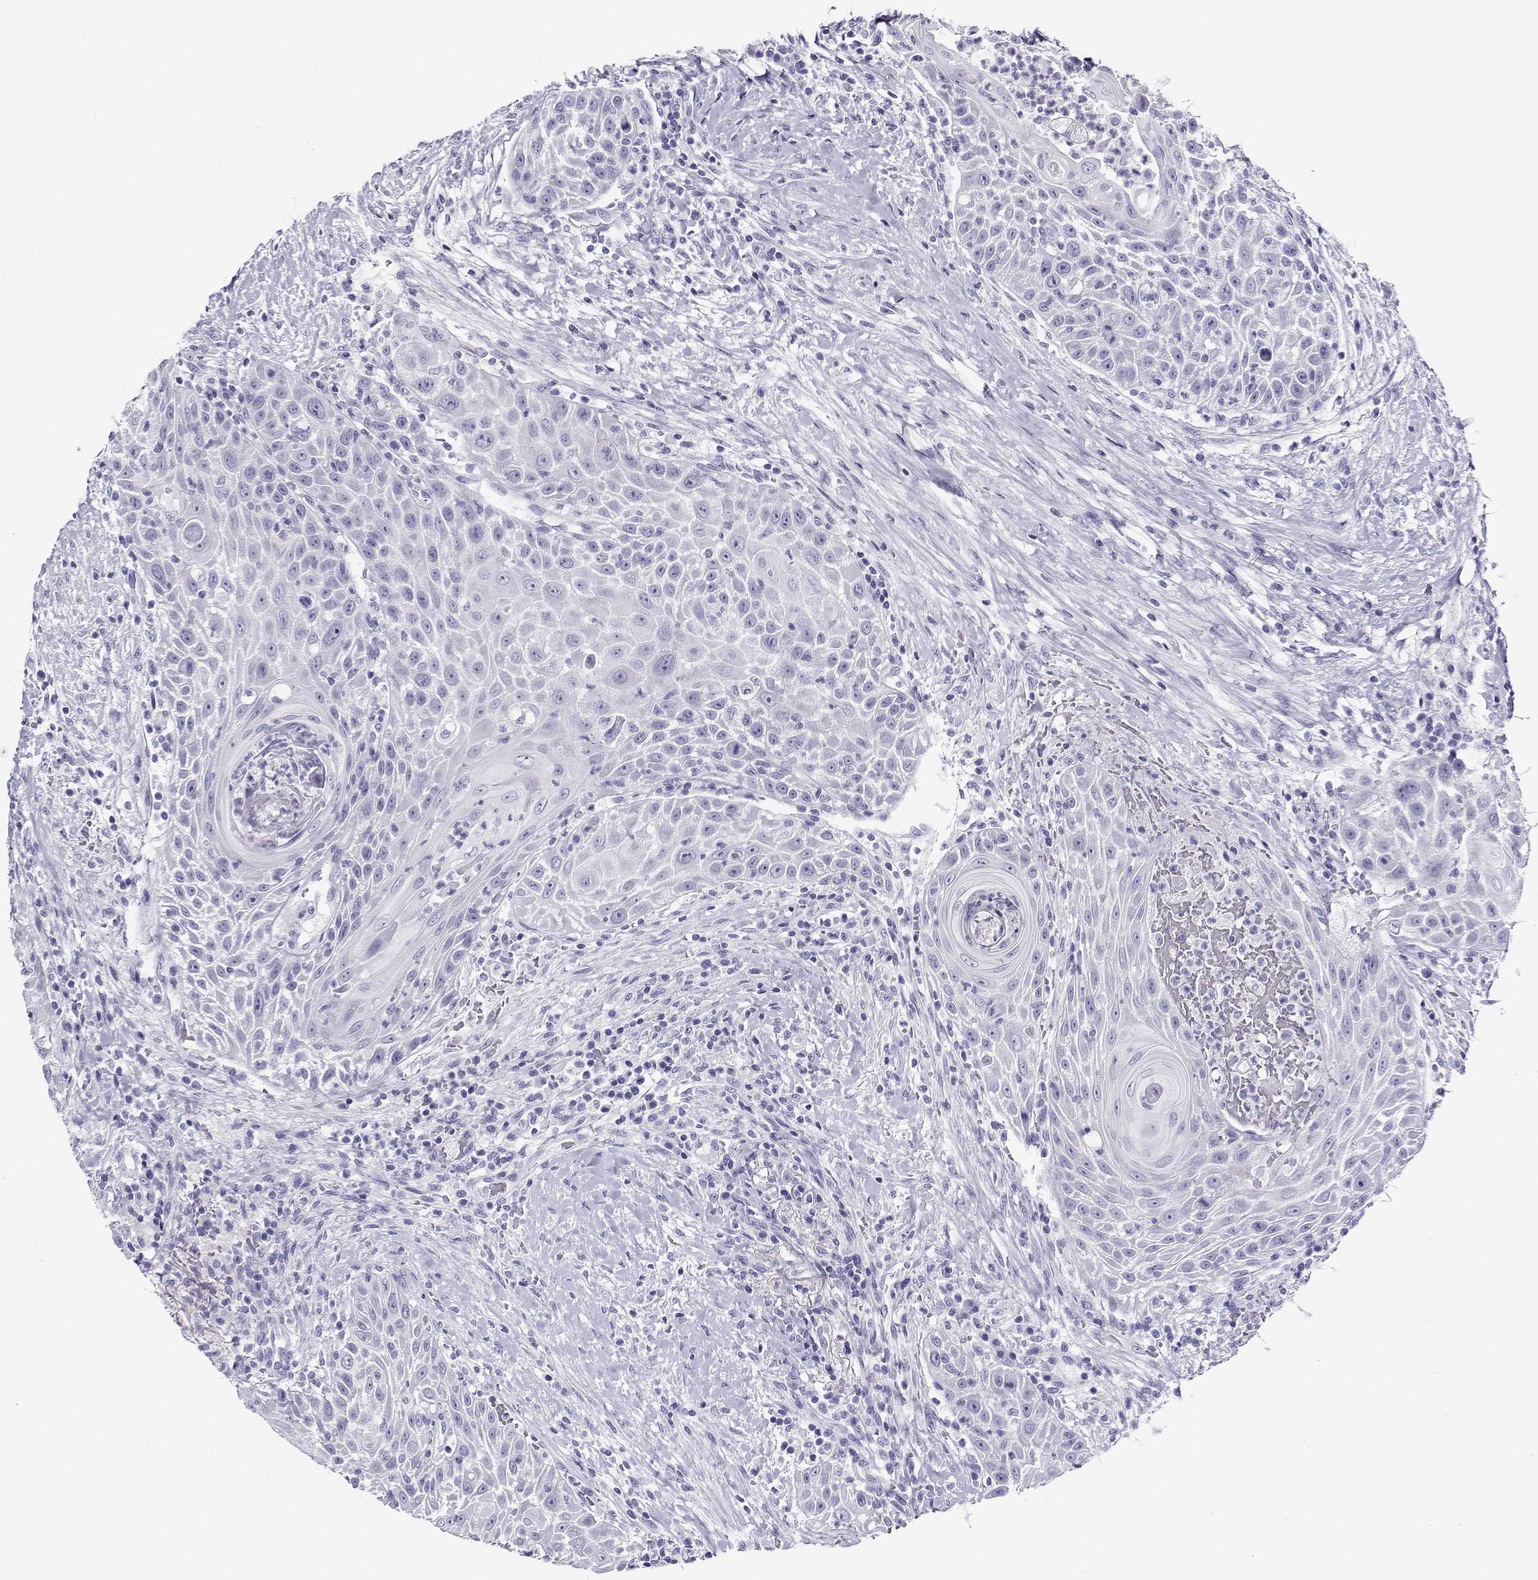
{"staining": {"intensity": "negative", "quantity": "none", "location": "none"}, "tissue": "head and neck cancer", "cell_type": "Tumor cells", "image_type": "cancer", "snomed": [{"axis": "morphology", "description": "Squamous cell carcinoma, NOS"}, {"axis": "topography", "description": "Head-Neck"}], "caption": "IHC image of neoplastic tissue: head and neck cancer (squamous cell carcinoma) stained with DAB (3,3'-diaminobenzidine) shows no significant protein staining in tumor cells. Nuclei are stained in blue.", "gene": "CABS1", "patient": {"sex": "male", "age": 69}}